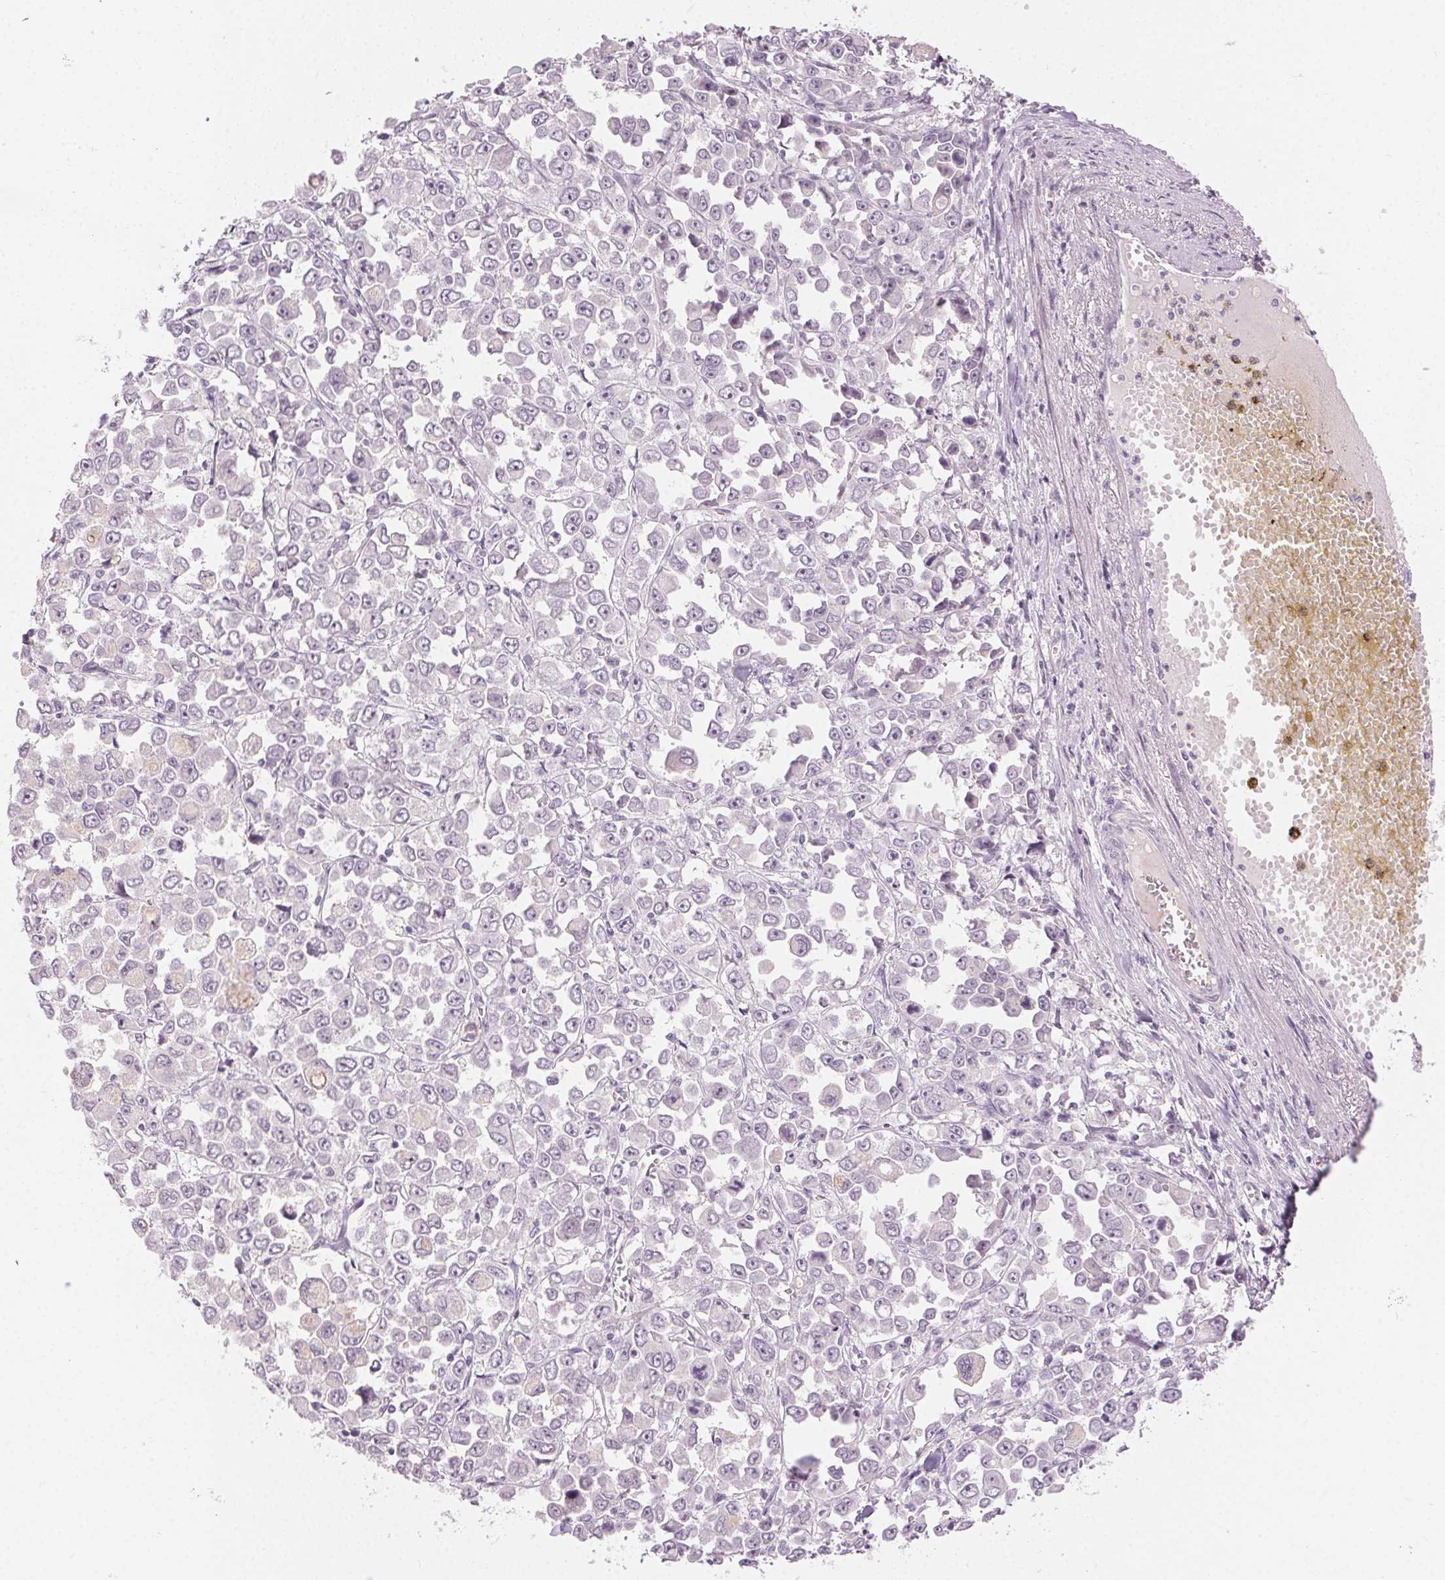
{"staining": {"intensity": "negative", "quantity": "none", "location": "none"}, "tissue": "stomach cancer", "cell_type": "Tumor cells", "image_type": "cancer", "snomed": [{"axis": "morphology", "description": "Adenocarcinoma, NOS"}, {"axis": "topography", "description": "Stomach, upper"}], "caption": "Histopathology image shows no significant protein expression in tumor cells of stomach adenocarcinoma.", "gene": "HSF5", "patient": {"sex": "male", "age": 70}}